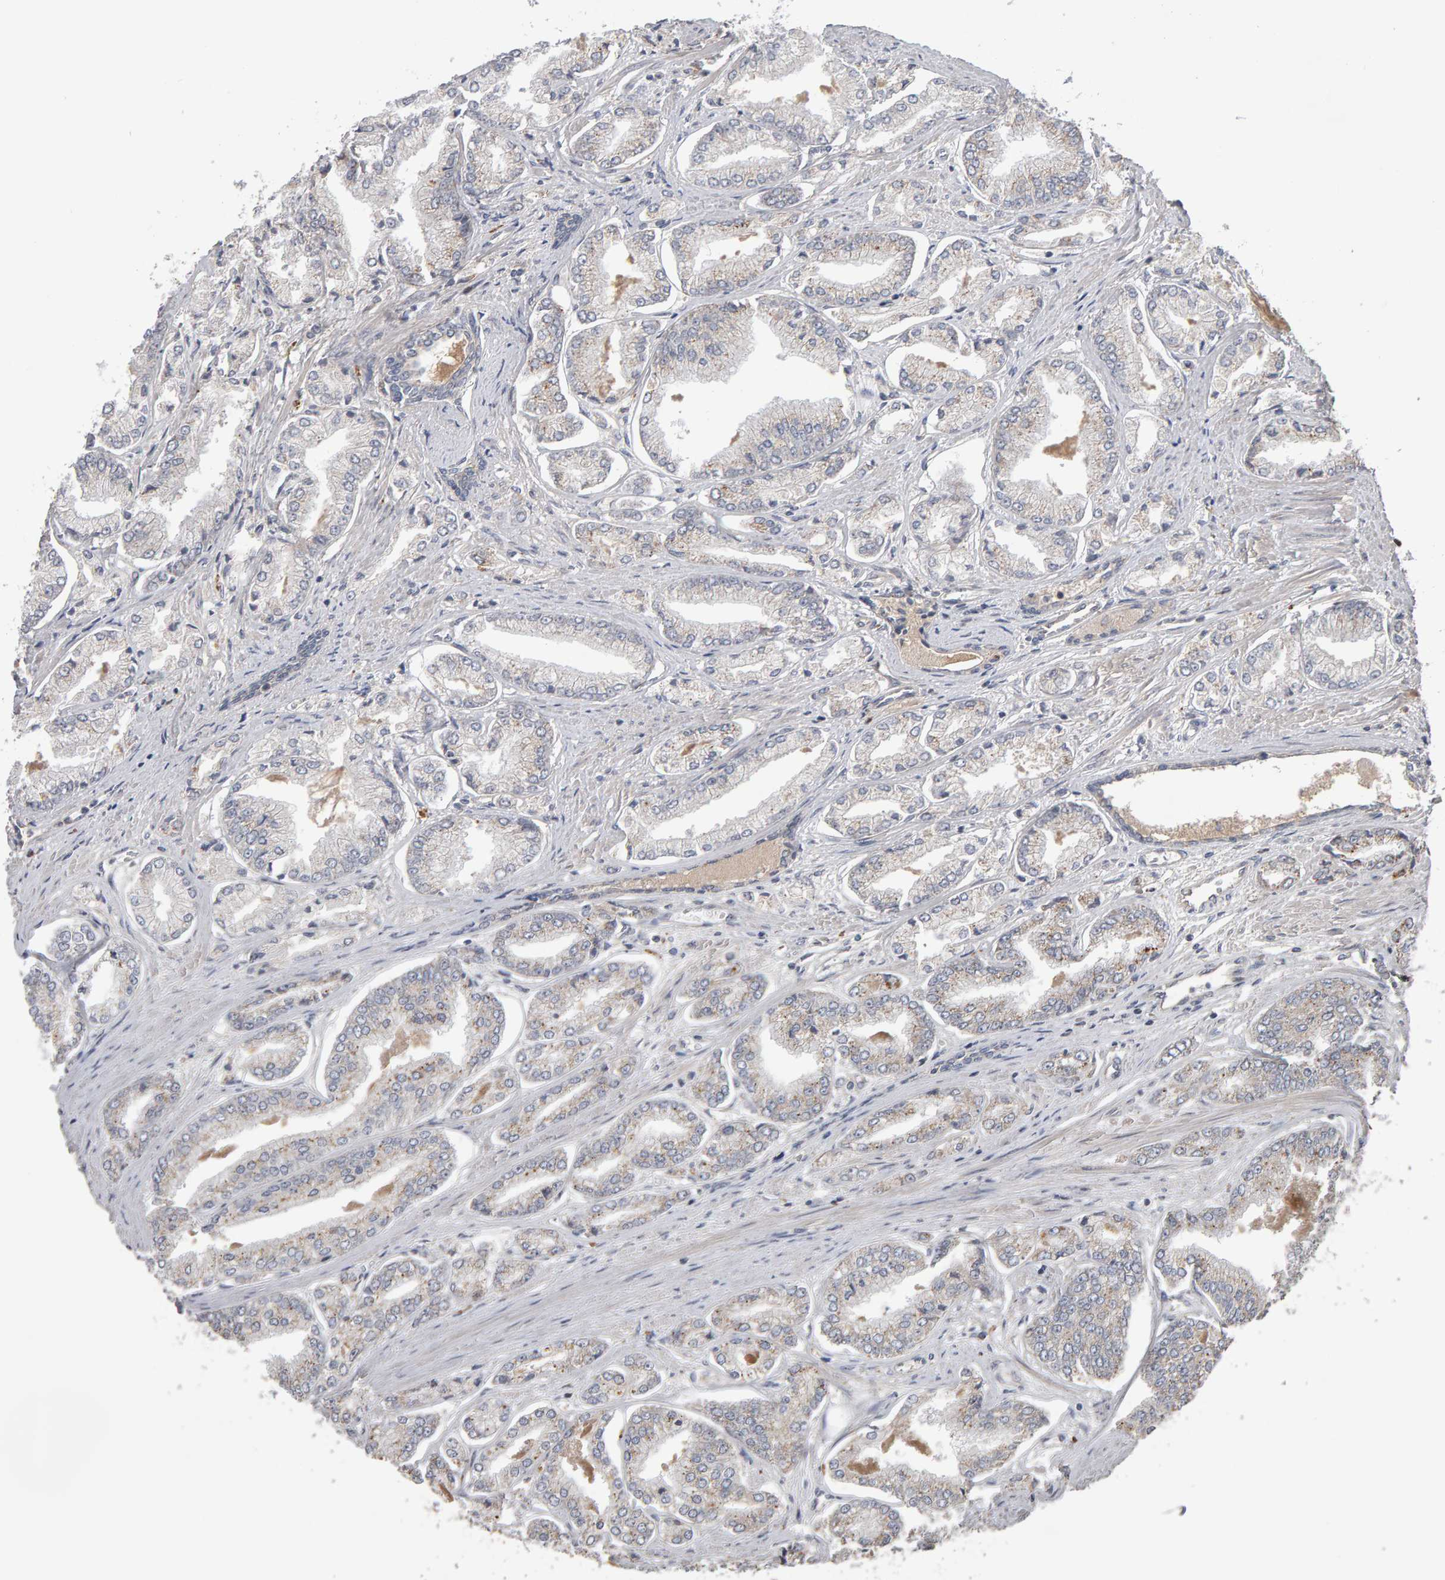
{"staining": {"intensity": "negative", "quantity": "none", "location": "none"}, "tissue": "prostate cancer", "cell_type": "Tumor cells", "image_type": "cancer", "snomed": [{"axis": "morphology", "description": "Adenocarcinoma, Low grade"}, {"axis": "topography", "description": "Prostate"}], "caption": "This is a micrograph of IHC staining of prostate low-grade adenocarcinoma, which shows no staining in tumor cells.", "gene": "COASY", "patient": {"sex": "male", "age": 52}}